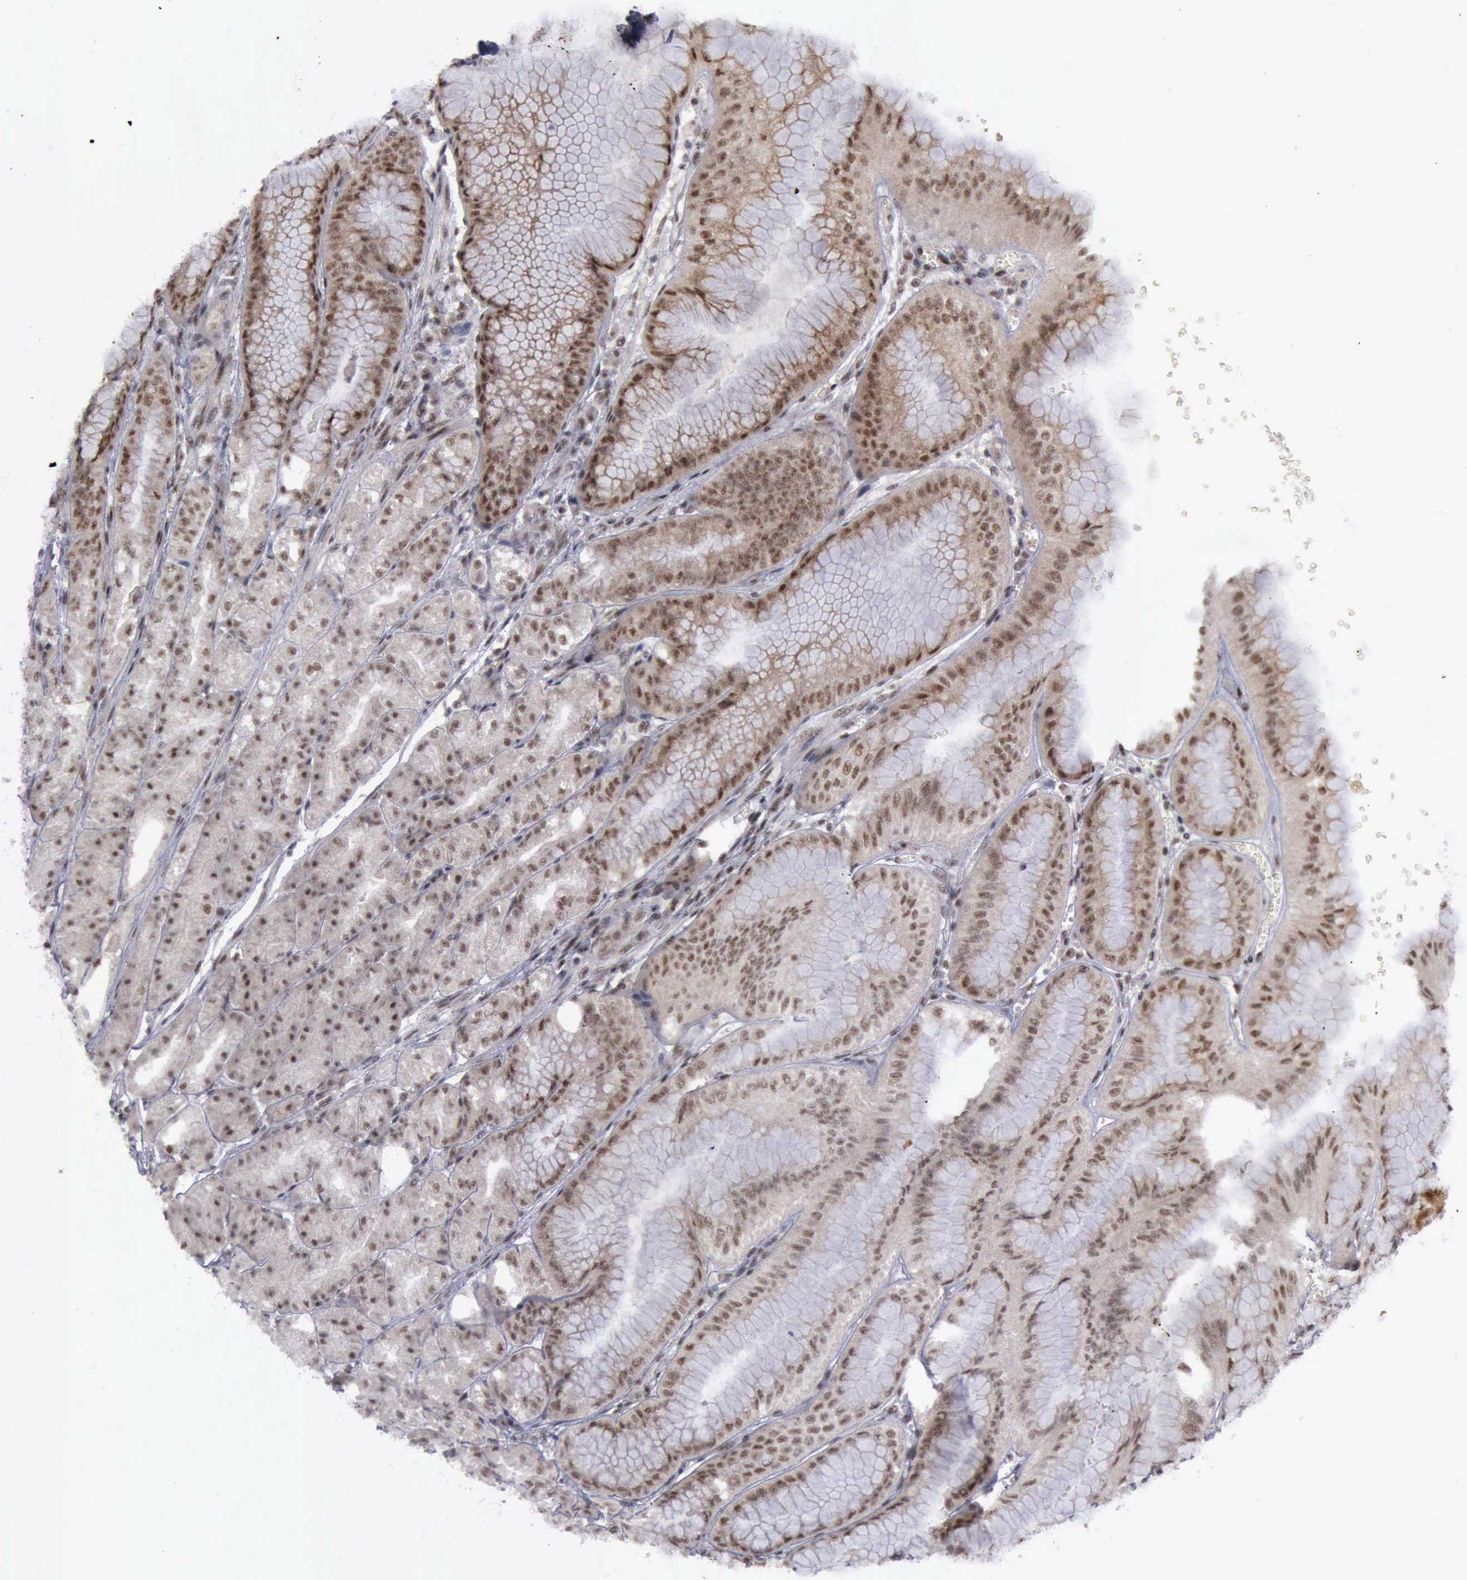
{"staining": {"intensity": "strong", "quantity": ">75%", "location": "cytoplasmic/membranous,nuclear"}, "tissue": "stomach", "cell_type": "Glandular cells", "image_type": "normal", "snomed": [{"axis": "morphology", "description": "Normal tissue, NOS"}, {"axis": "topography", "description": "Stomach, lower"}], "caption": "Protein expression analysis of normal human stomach reveals strong cytoplasmic/membranous,nuclear positivity in approximately >75% of glandular cells.", "gene": "ATM", "patient": {"sex": "male", "age": 71}}